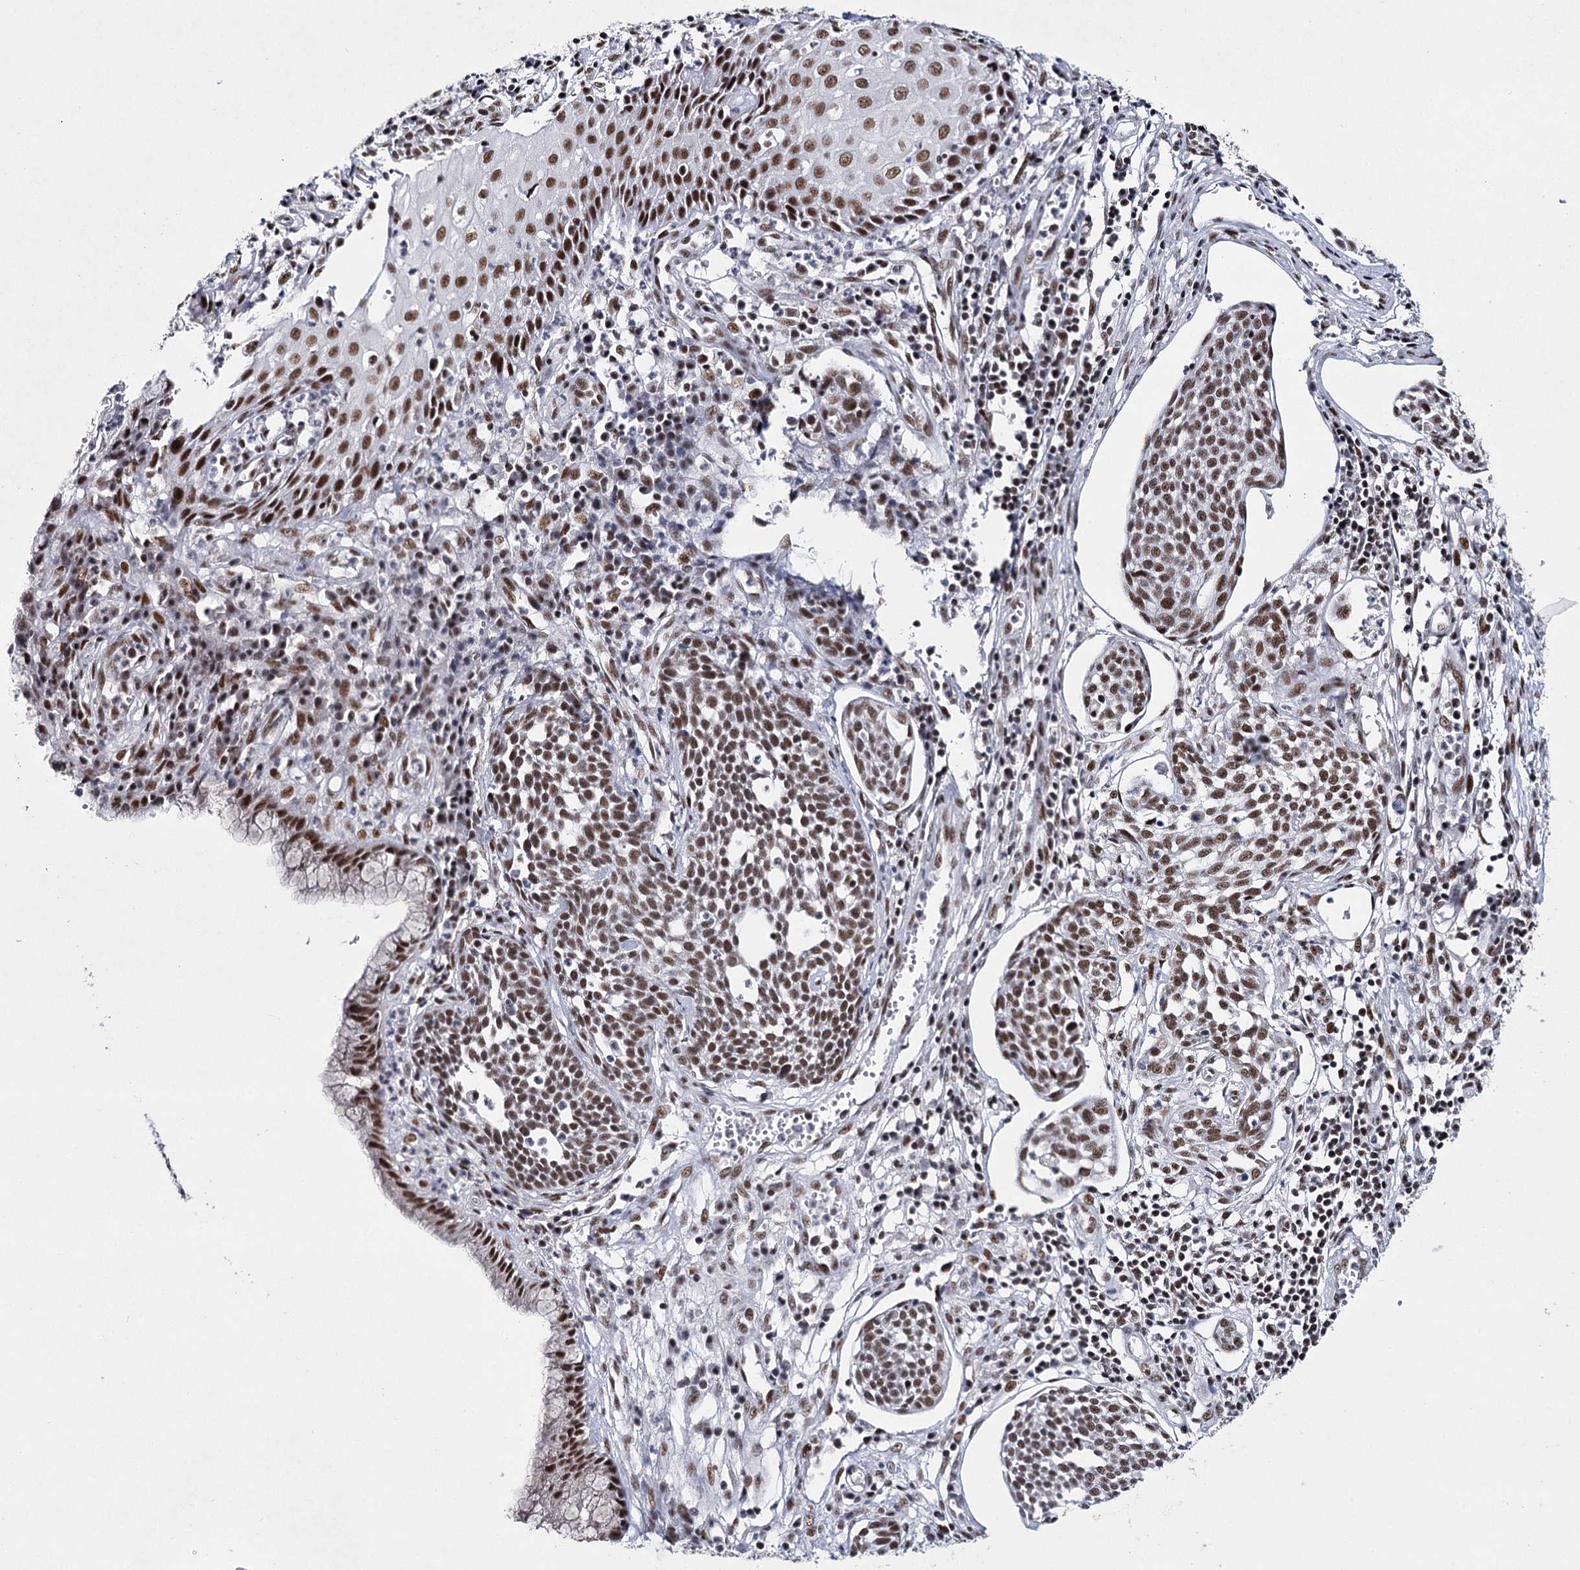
{"staining": {"intensity": "moderate", "quantity": ">75%", "location": "nuclear"}, "tissue": "cervical cancer", "cell_type": "Tumor cells", "image_type": "cancer", "snomed": [{"axis": "morphology", "description": "Squamous cell carcinoma, NOS"}, {"axis": "topography", "description": "Cervix"}], "caption": "A micrograph of human cervical squamous cell carcinoma stained for a protein reveals moderate nuclear brown staining in tumor cells.", "gene": "SCAF8", "patient": {"sex": "female", "age": 34}}